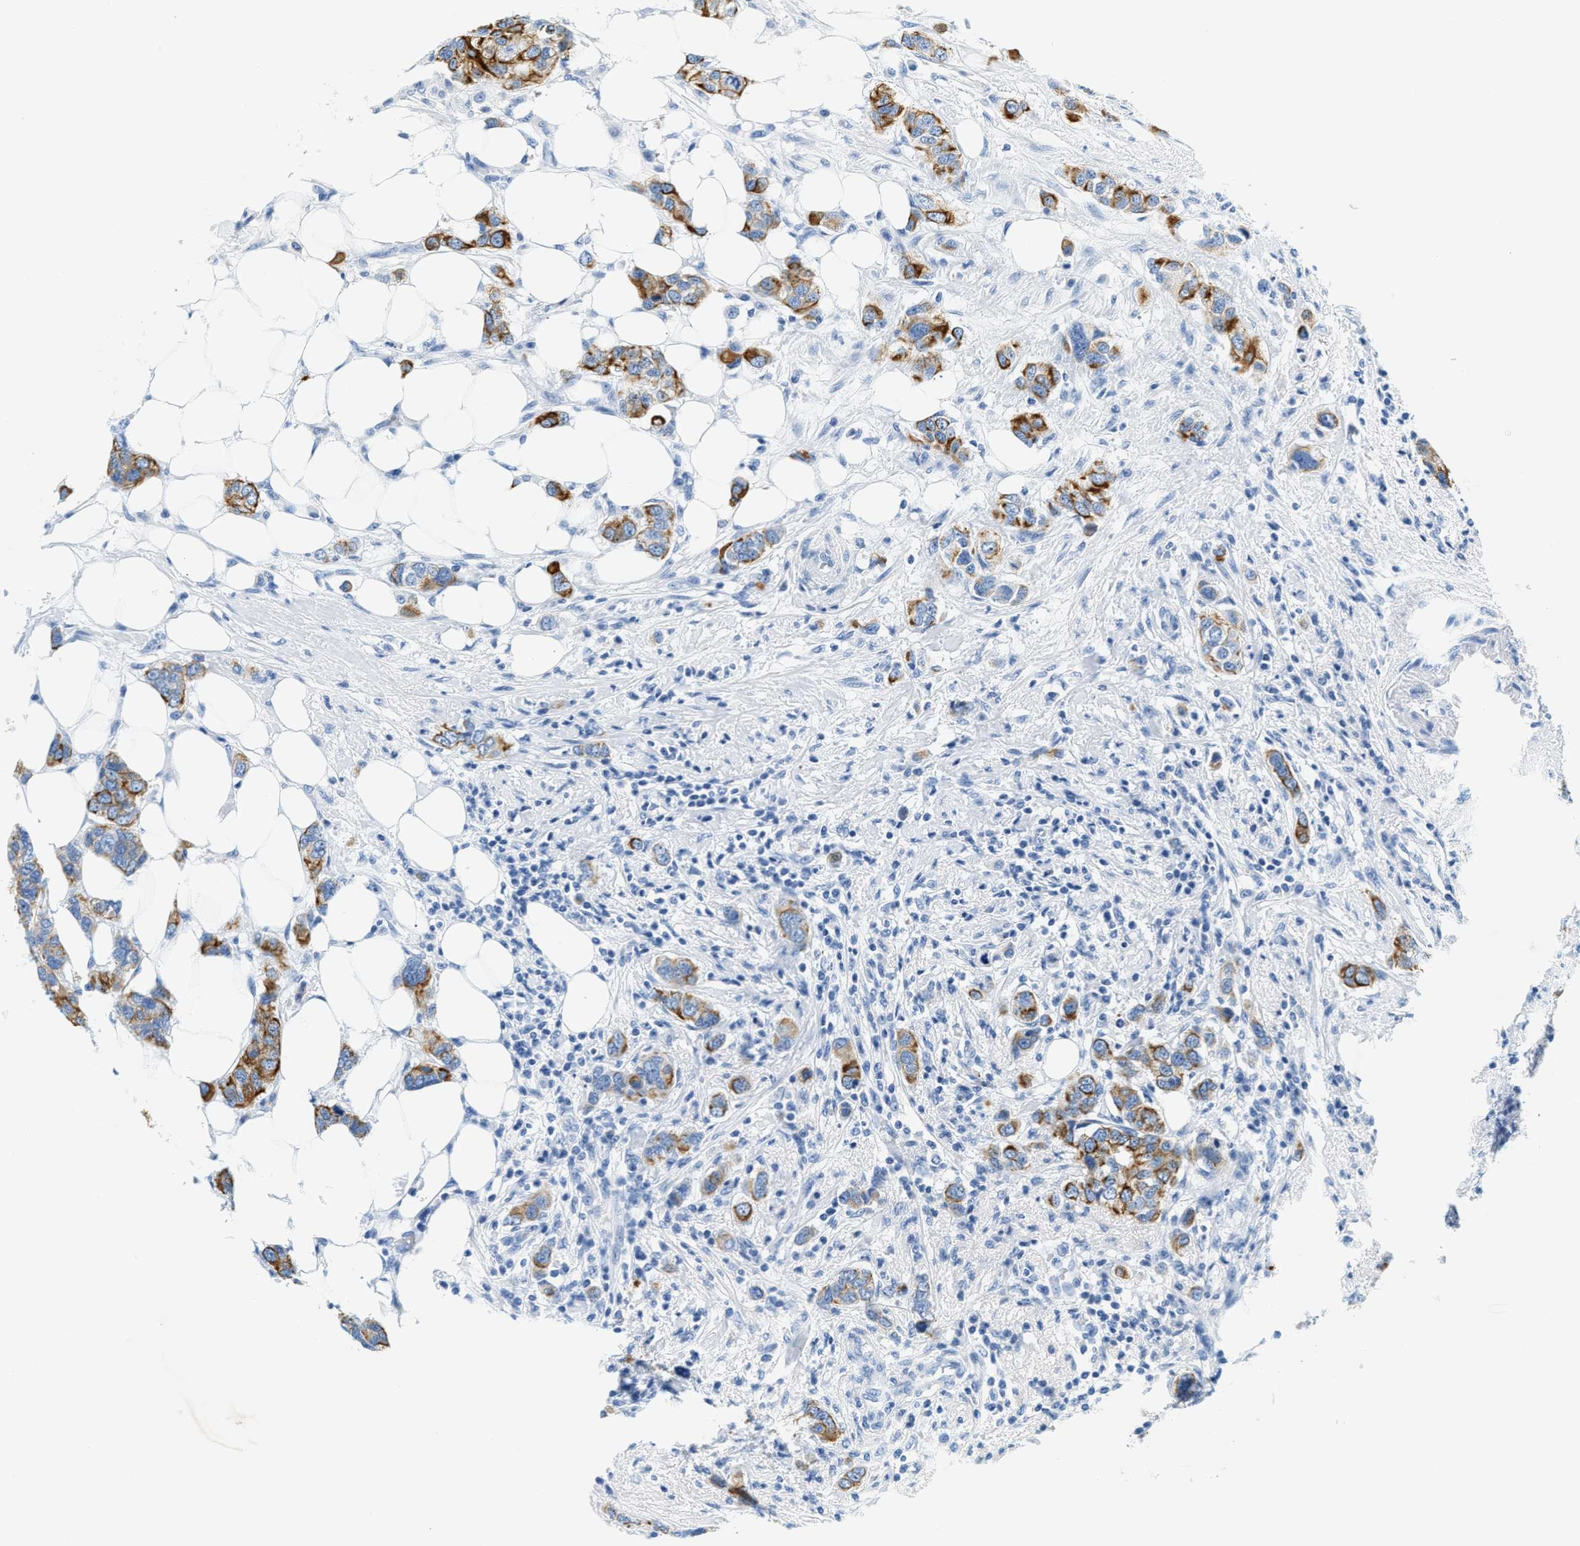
{"staining": {"intensity": "strong", "quantity": ">75%", "location": "cytoplasmic/membranous"}, "tissue": "breast cancer", "cell_type": "Tumor cells", "image_type": "cancer", "snomed": [{"axis": "morphology", "description": "Duct carcinoma"}, {"axis": "topography", "description": "Breast"}], "caption": "IHC histopathology image of neoplastic tissue: human breast cancer stained using immunohistochemistry (IHC) displays high levels of strong protein expression localized specifically in the cytoplasmic/membranous of tumor cells, appearing as a cytoplasmic/membranous brown color.", "gene": "STXBP2", "patient": {"sex": "female", "age": 50}}